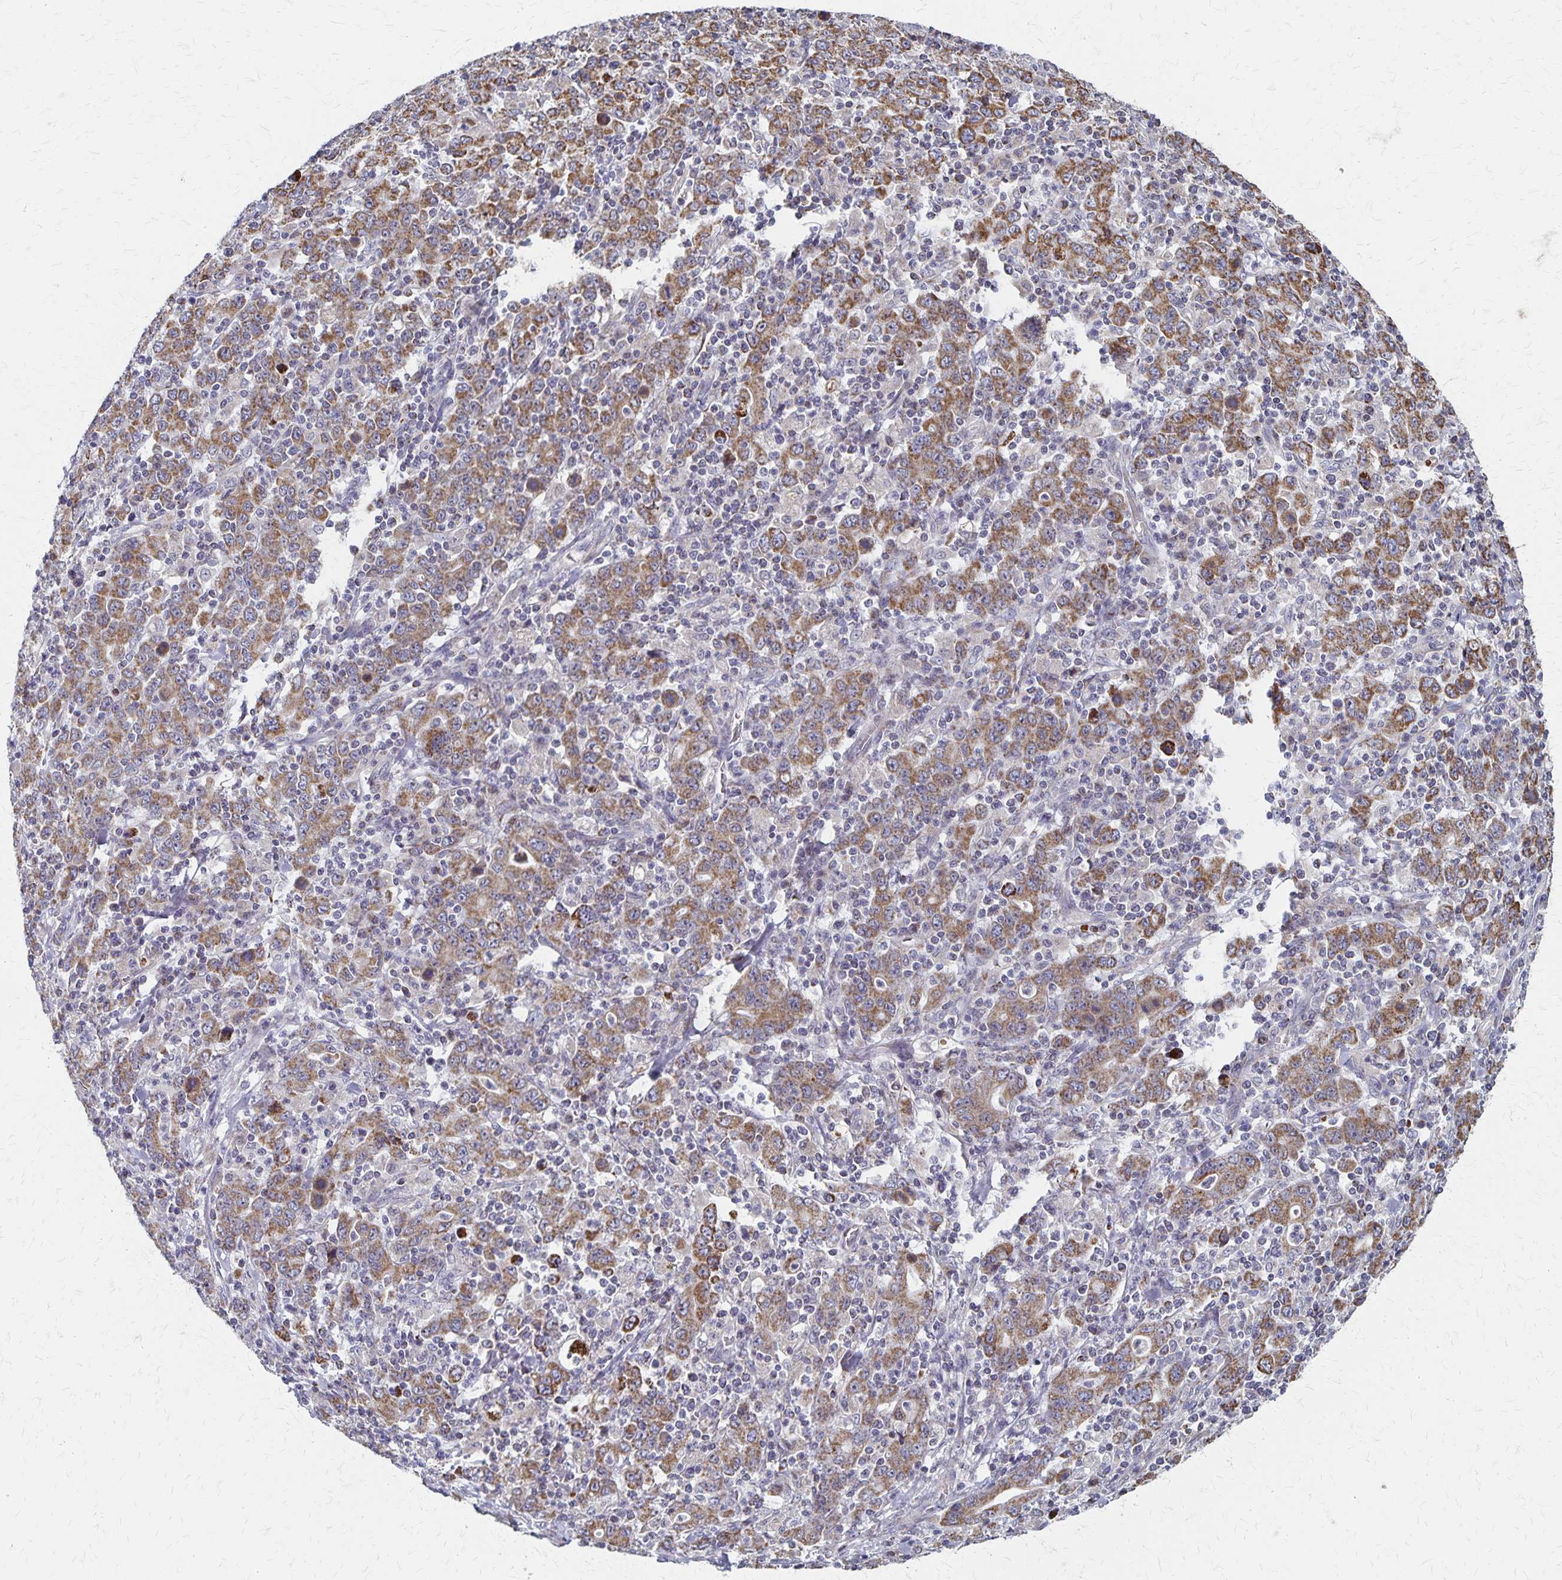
{"staining": {"intensity": "moderate", "quantity": ">75%", "location": "cytoplasmic/membranous"}, "tissue": "stomach cancer", "cell_type": "Tumor cells", "image_type": "cancer", "snomed": [{"axis": "morphology", "description": "Adenocarcinoma, NOS"}, {"axis": "topography", "description": "Stomach, upper"}], "caption": "Immunohistochemical staining of human stomach cancer shows medium levels of moderate cytoplasmic/membranous expression in approximately >75% of tumor cells.", "gene": "DYRK4", "patient": {"sex": "male", "age": 69}}